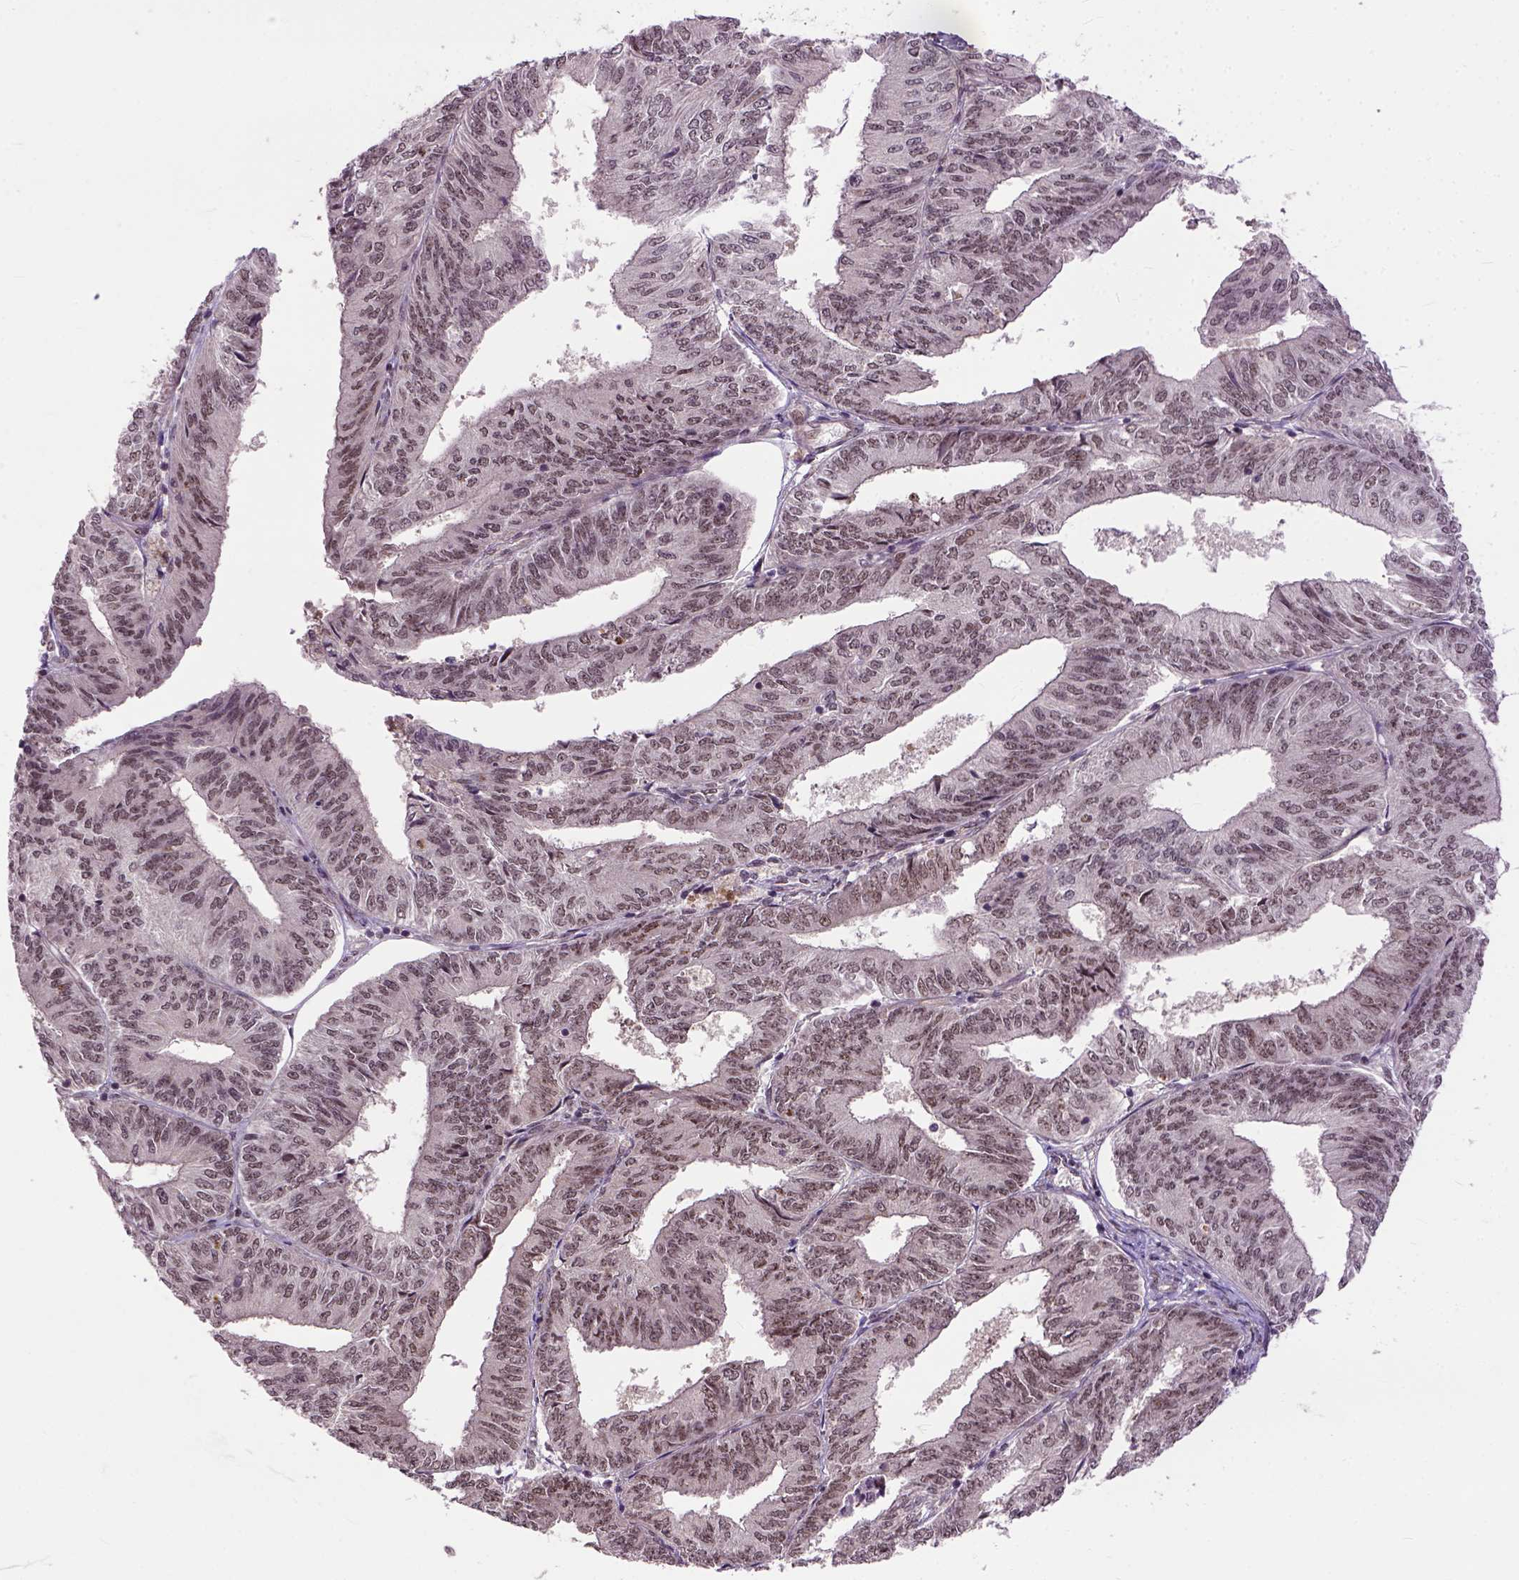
{"staining": {"intensity": "weak", "quantity": ">75%", "location": "nuclear"}, "tissue": "endometrial cancer", "cell_type": "Tumor cells", "image_type": "cancer", "snomed": [{"axis": "morphology", "description": "Adenocarcinoma, NOS"}, {"axis": "topography", "description": "Endometrium"}], "caption": "A high-resolution histopathology image shows IHC staining of endometrial adenocarcinoma, which displays weak nuclear staining in about >75% of tumor cells.", "gene": "ZNF630", "patient": {"sex": "female", "age": 58}}